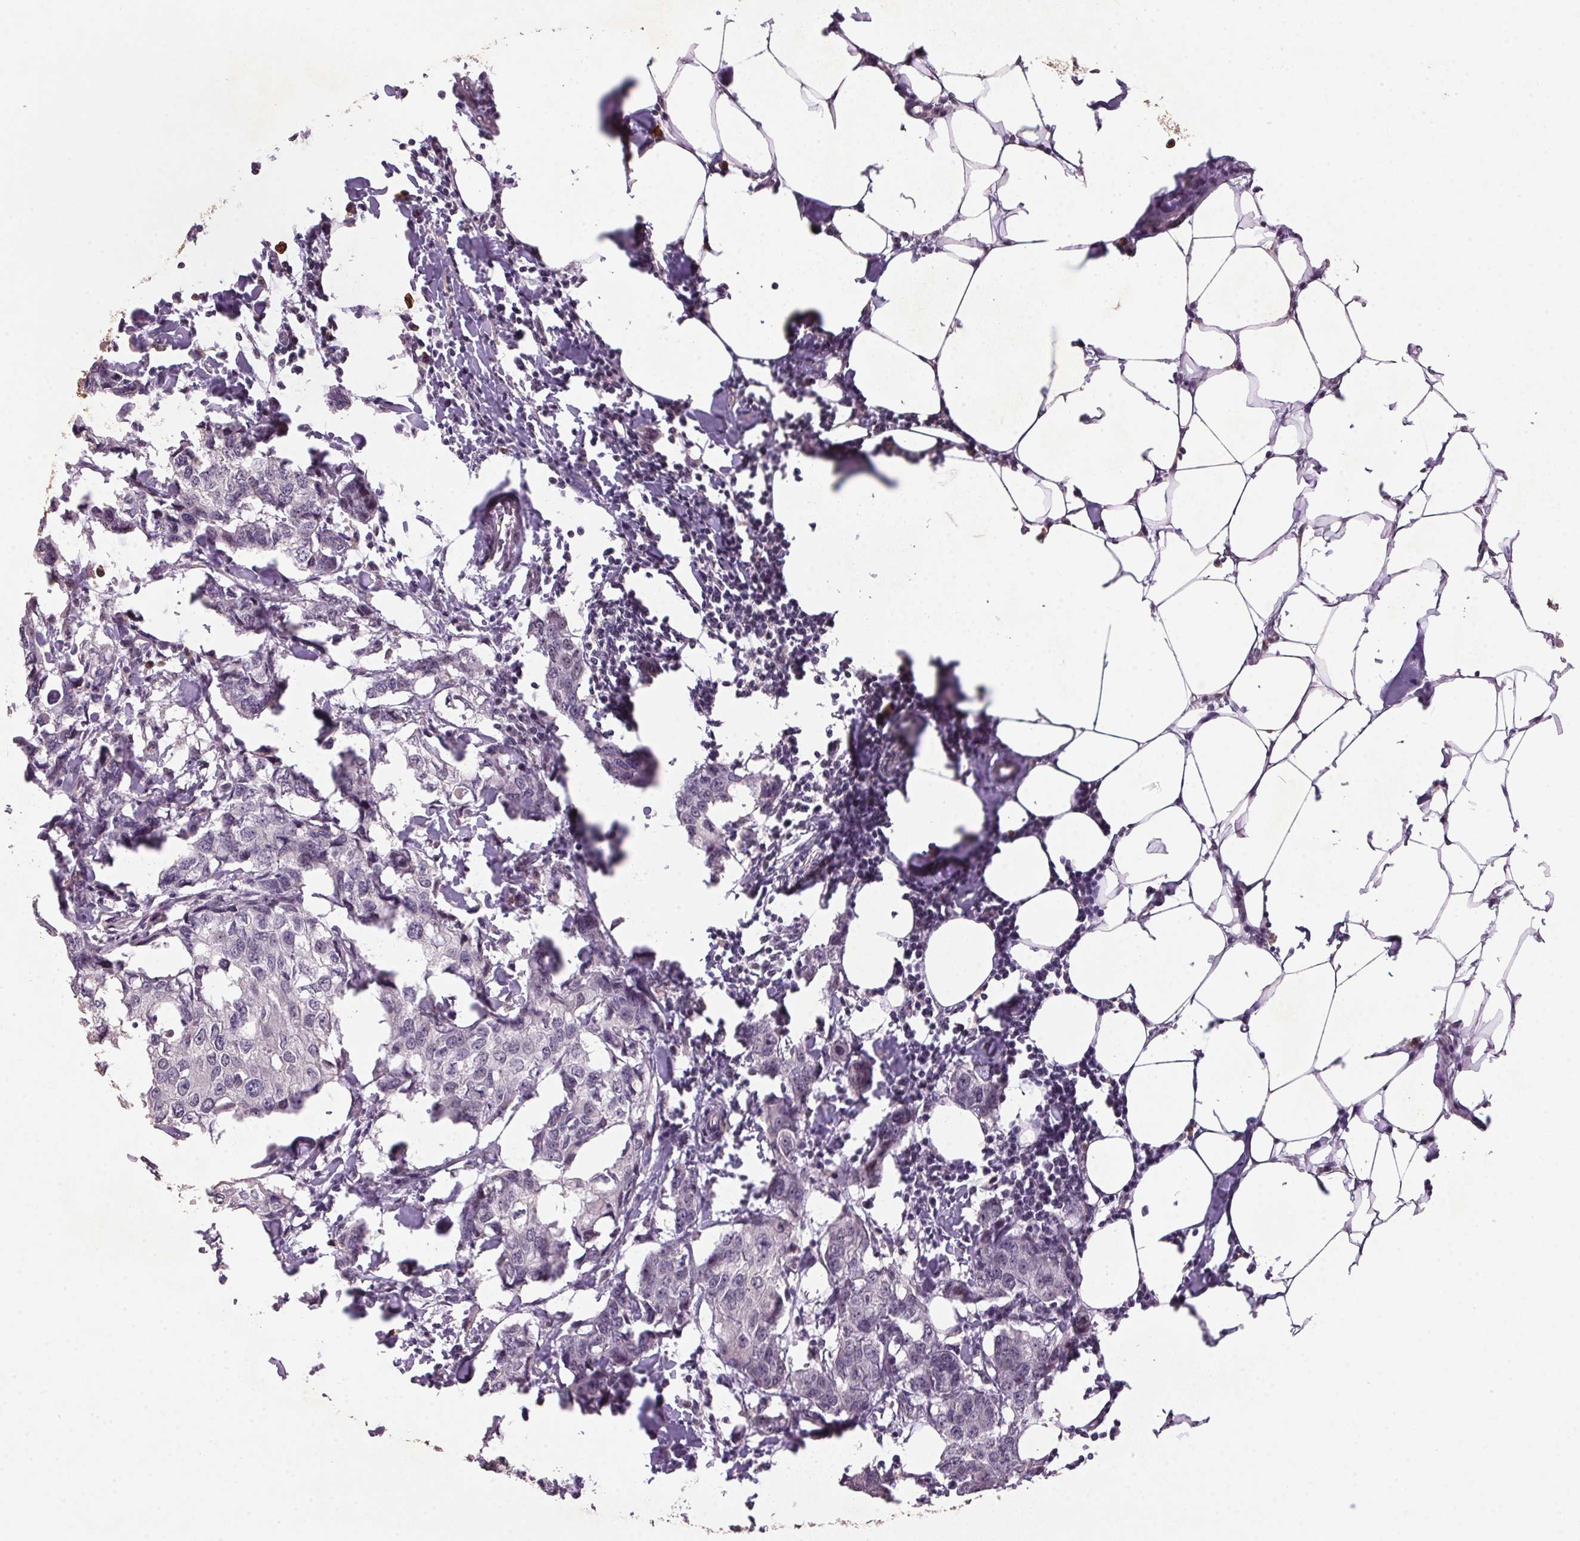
{"staining": {"intensity": "negative", "quantity": "none", "location": "none"}, "tissue": "breast cancer", "cell_type": "Tumor cells", "image_type": "cancer", "snomed": [{"axis": "morphology", "description": "Duct carcinoma"}, {"axis": "topography", "description": "Breast"}], "caption": "IHC micrograph of neoplastic tissue: breast infiltrating ductal carcinoma stained with DAB reveals no significant protein expression in tumor cells. (Stains: DAB (3,3'-diaminobenzidine) immunohistochemistry with hematoxylin counter stain, Microscopy: brightfield microscopy at high magnification).", "gene": "ZBTB4", "patient": {"sex": "female", "age": 27}}